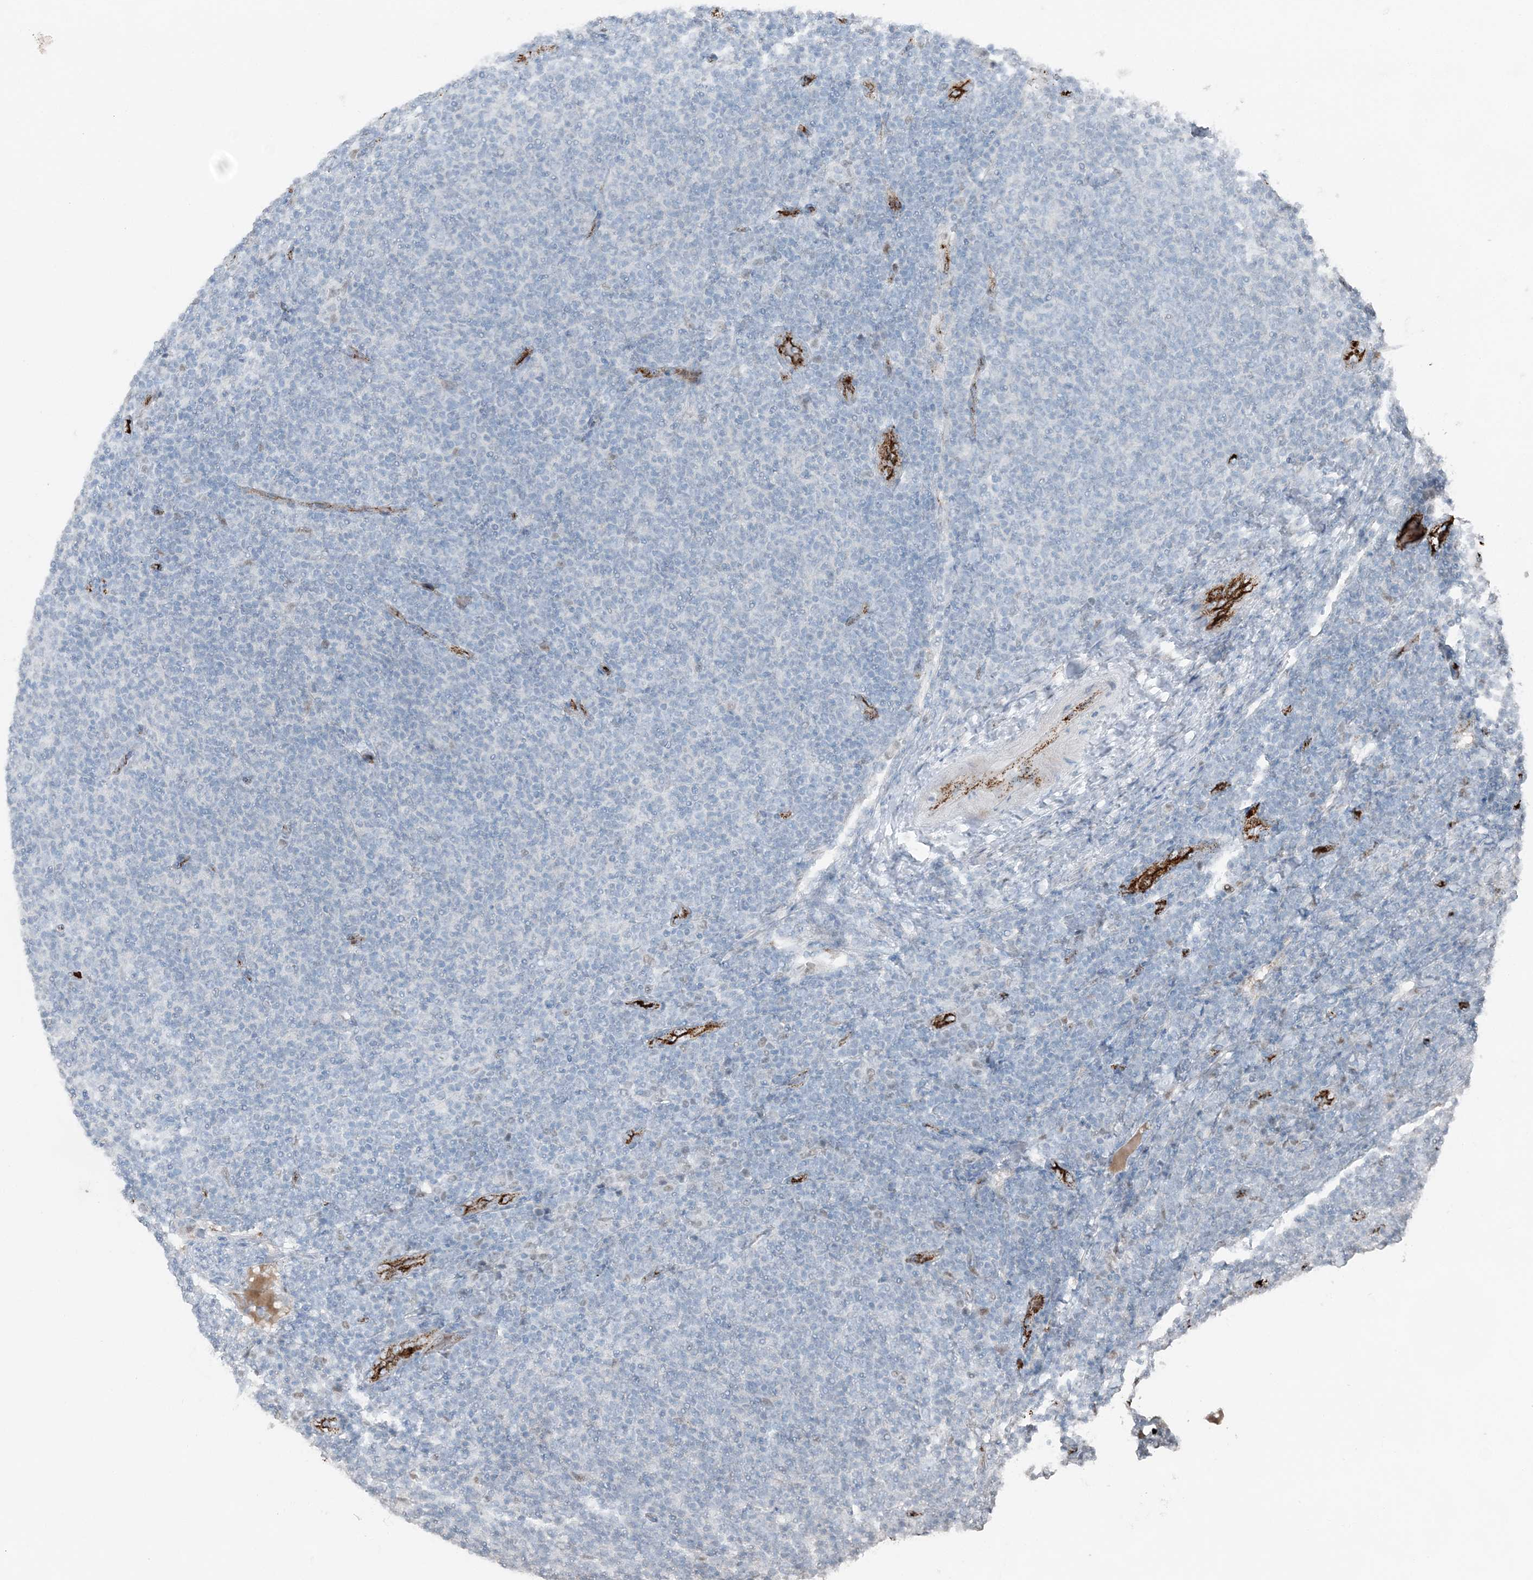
{"staining": {"intensity": "negative", "quantity": "none", "location": "none"}, "tissue": "lymphoma", "cell_type": "Tumor cells", "image_type": "cancer", "snomed": [{"axis": "morphology", "description": "Malignant lymphoma, non-Hodgkin's type, Low grade"}, {"axis": "topography", "description": "Lymph node"}], "caption": "High magnification brightfield microscopy of lymphoma stained with DAB (brown) and counterstained with hematoxylin (blue): tumor cells show no significant staining.", "gene": "ELOVL7", "patient": {"sex": "male", "age": 66}}